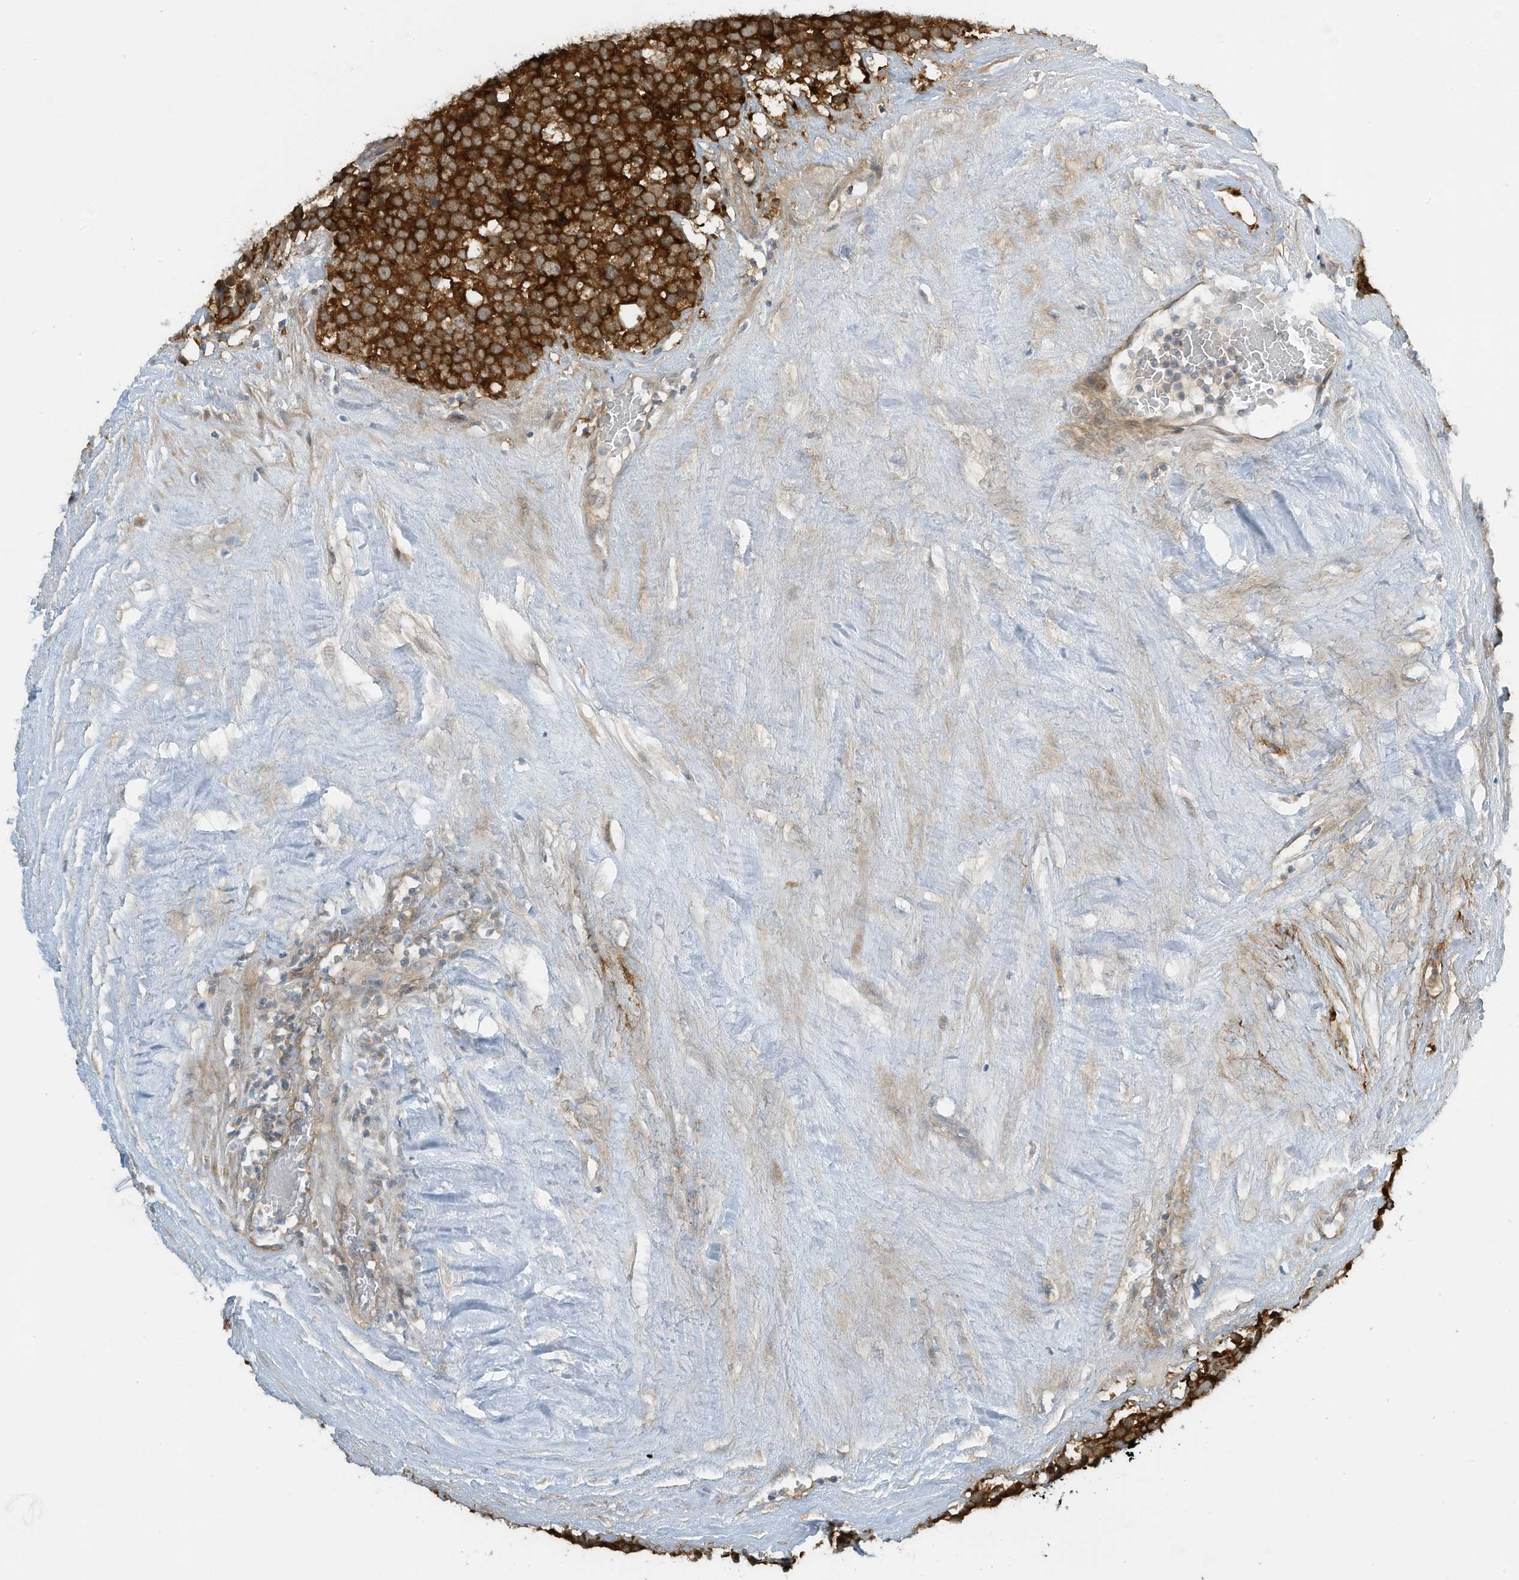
{"staining": {"intensity": "strong", "quantity": ">75%", "location": "cytoplasmic/membranous"}, "tissue": "testis cancer", "cell_type": "Tumor cells", "image_type": "cancer", "snomed": [{"axis": "morphology", "description": "Seminoma, NOS"}, {"axis": "topography", "description": "Testis"}], "caption": "Testis cancer (seminoma) stained with a brown dye reveals strong cytoplasmic/membranous positive positivity in about >75% of tumor cells.", "gene": "FSD1L", "patient": {"sex": "male", "age": 71}}